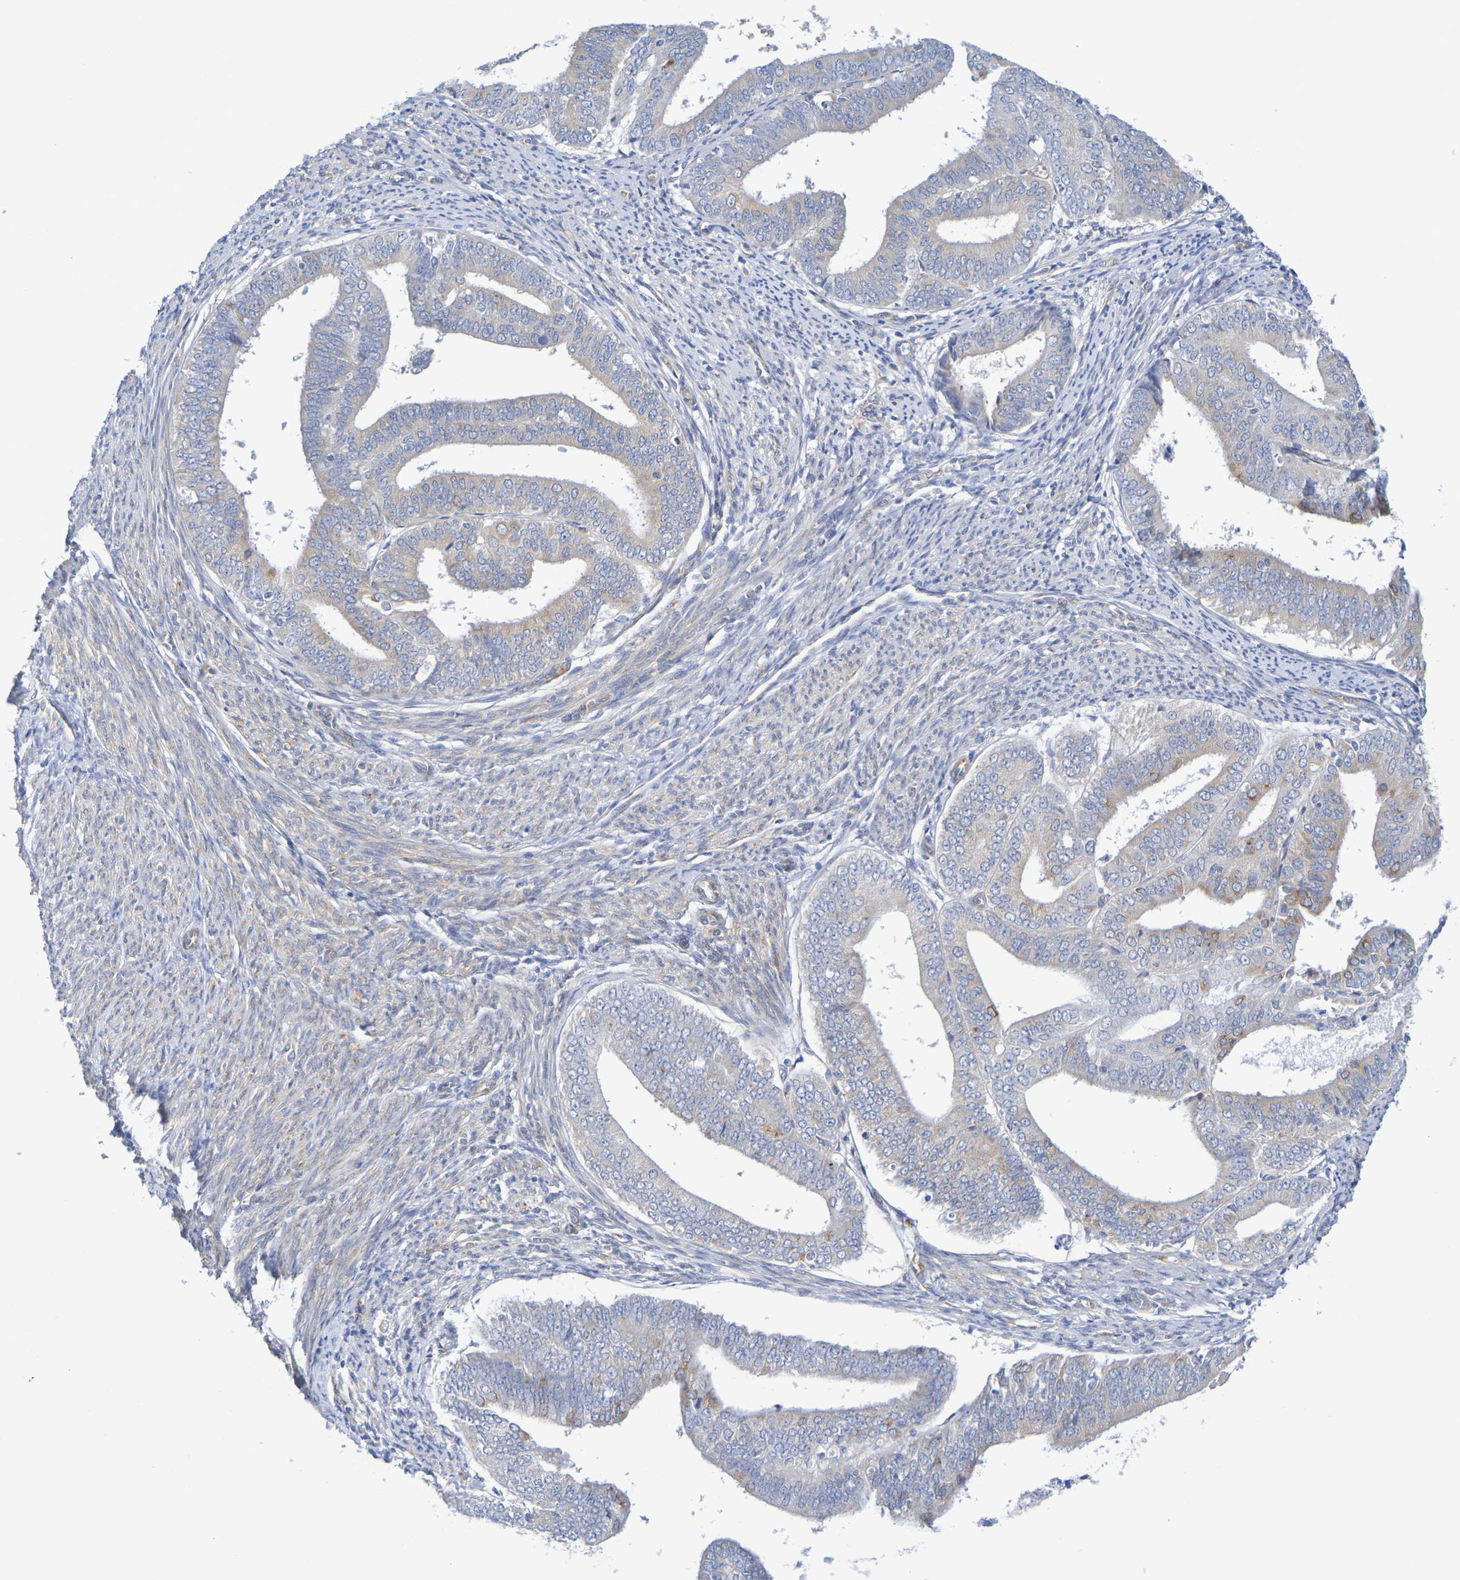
{"staining": {"intensity": "weak", "quantity": ">75%", "location": "cytoplasmic/membranous"}, "tissue": "endometrial cancer", "cell_type": "Tumor cells", "image_type": "cancer", "snomed": [{"axis": "morphology", "description": "Adenocarcinoma, NOS"}, {"axis": "topography", "description": "Endometrium"}], "caption": "Immunohistochemistry (IHC) staining of endometrial cancer, which exhibits low levels of weak cytoplasmic/membranous staining in approximately >75% of tumor cells indicating weak cytoplasmic/membranous protein positivity. The staining was performed using DAB (3,3'-diaminobenzidine) (brown) for protein detection and nuclei were counterstained in hematoxylin (blue).", "gene": "TMCC3", "patient": {"sex": "female", "age": 63}}